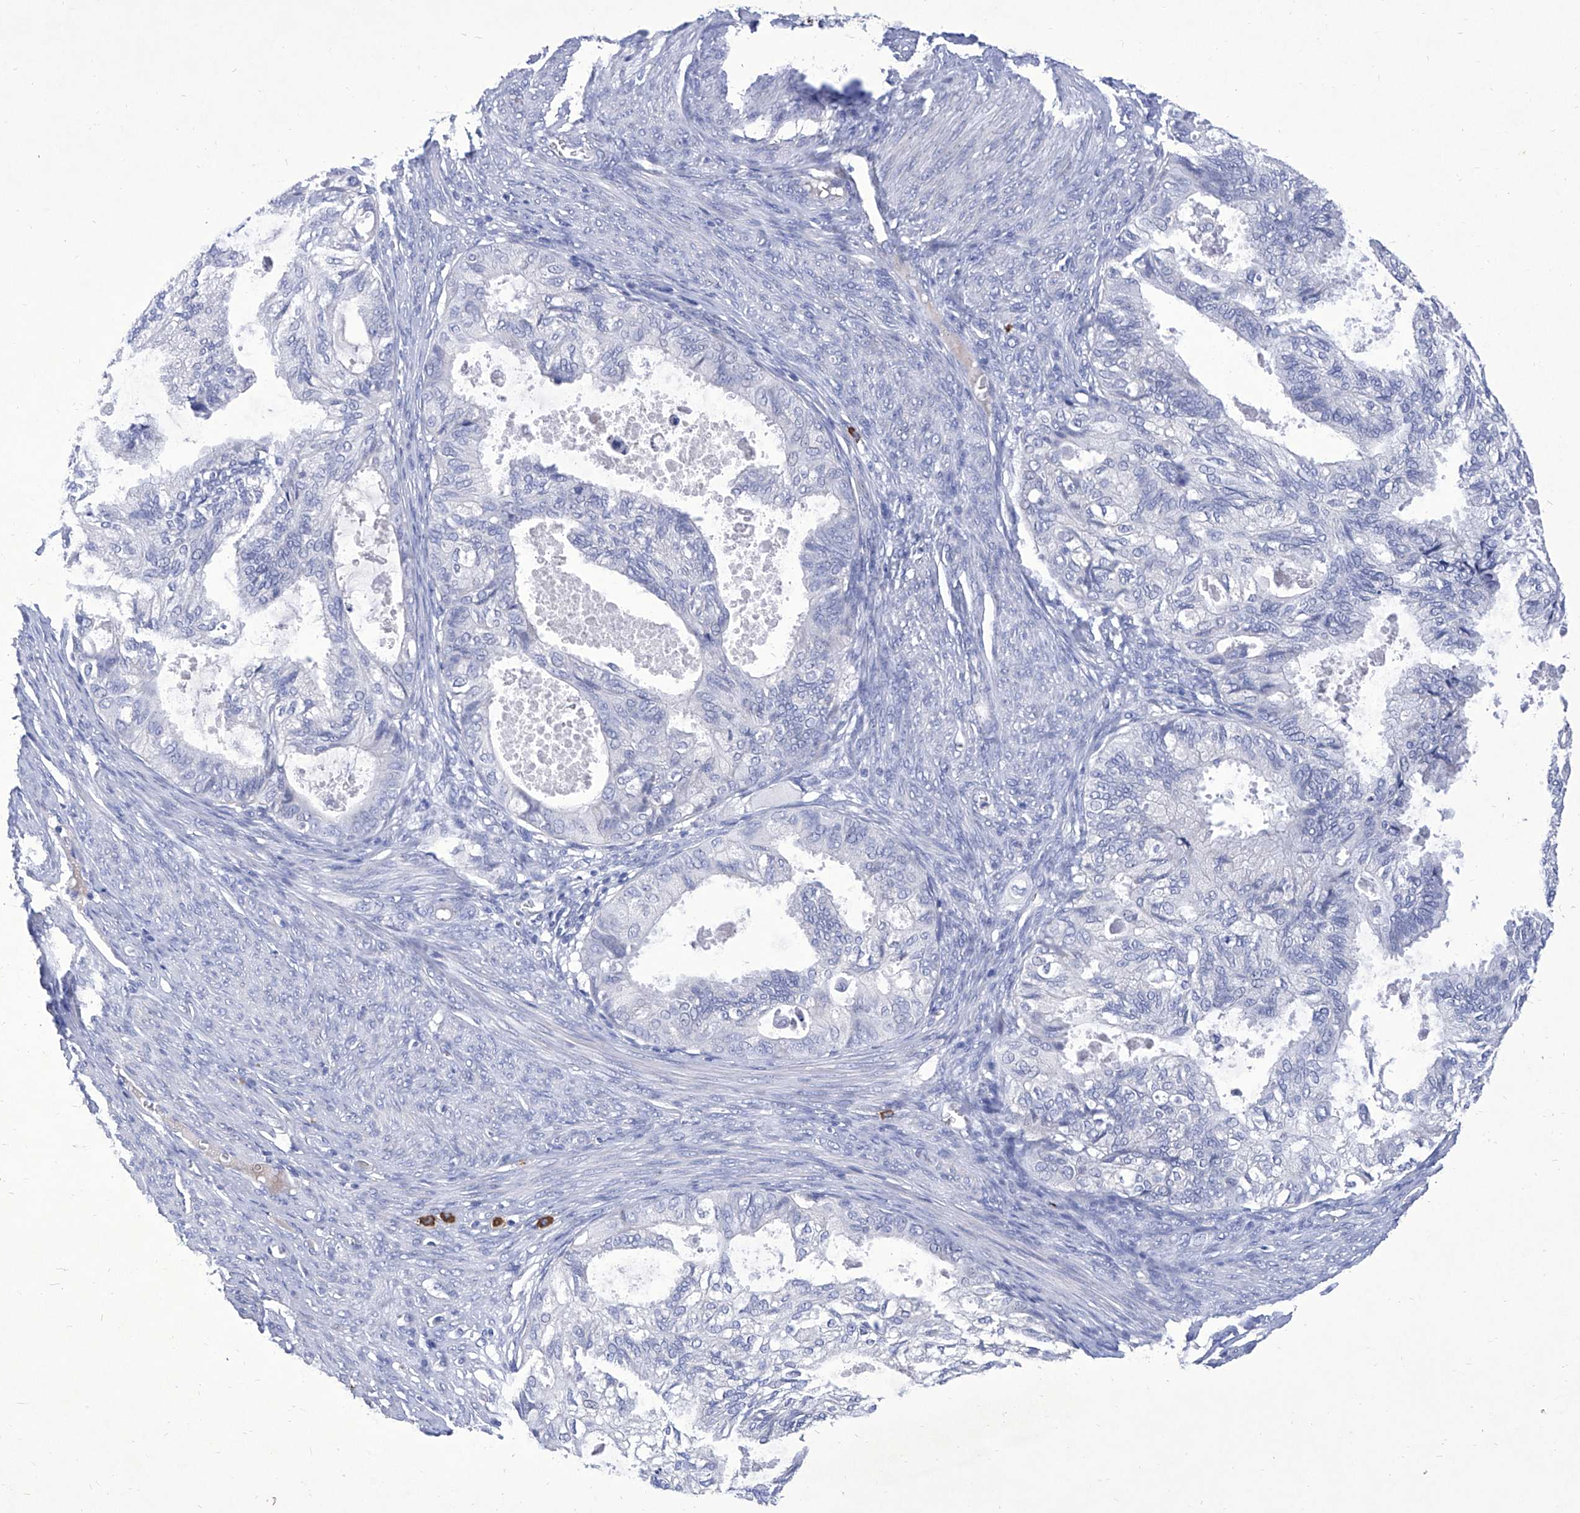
{"staining": {"intensity": "negative", "quantity": "none", "location": "none"}, "tissue": "cervical cancer", "cell_type": "Tumor cells", "image_type": "cancer", "snomed": [{"axis": "morphology", "description": "Normal tissue, NOS"}, {"axis": "morphology", "description": "Adenocarcinoma, NOS"}, {"axis": "topography", "description": "Cervix"}, {"axis": "topography", "description": "Endometrium"}], "caption": "There is no significant expression in tumor cells of cervical adenocarcinoma.", "gene": "IFNL2", "patient": {"sex": "female", "age": 86}}